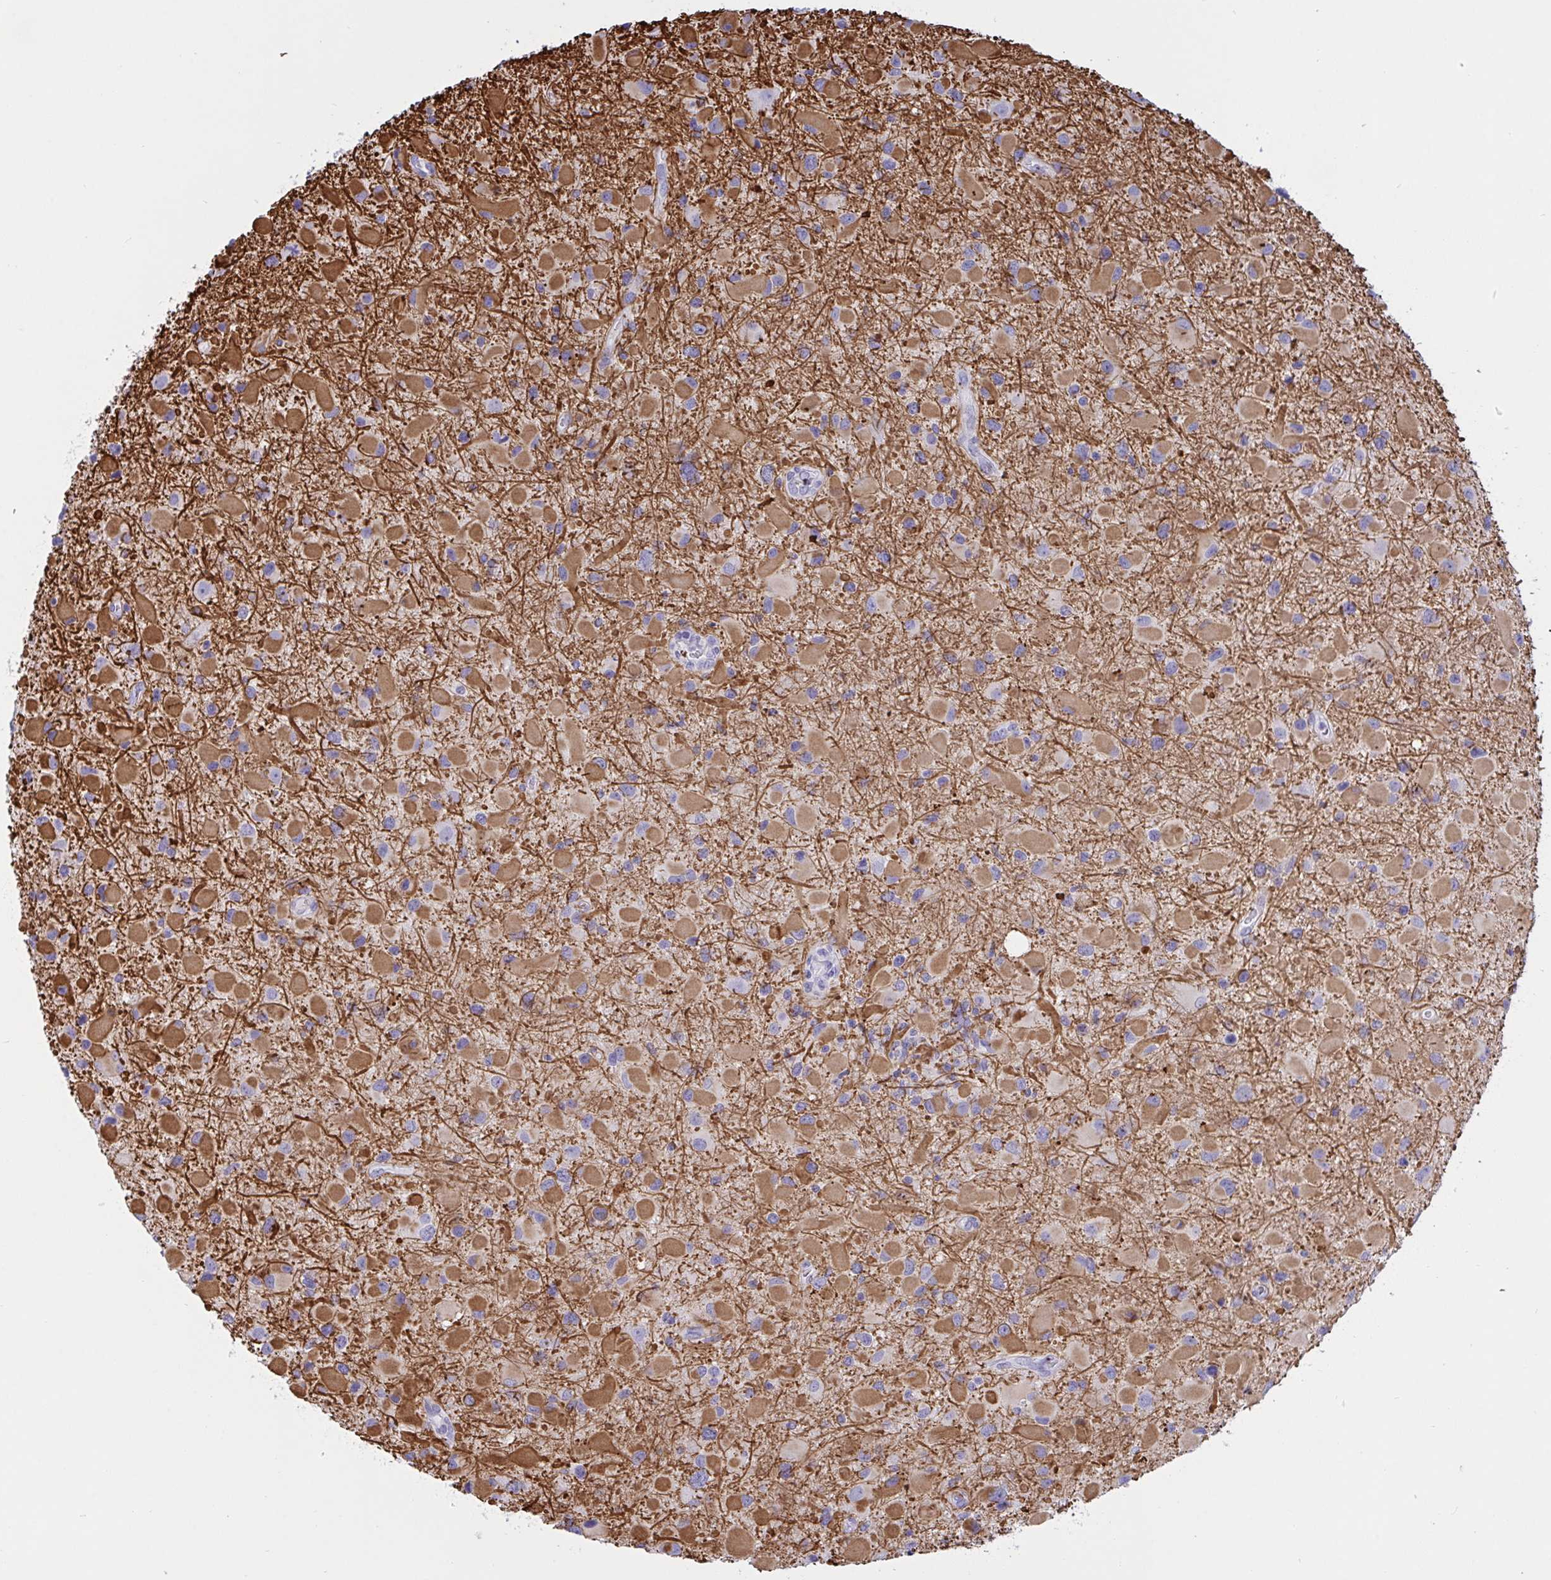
{"staining": {"intensity": "moderate", "quantity": "<25%", "location": "cytoplasmic/membranous"}, "tissue": "glioma", "cell_type": "Tumor cells", "image_type": "cancer", "snomed": [{"axis": "morphology", "description": "Glioma, malignant, Low grade"}, {"axis": "topography", "description": "Brain"}], "caption": "A photomicrograph of glioma stained for a protein displays moderate cytoplasmic/membranous brown staining in tumor cells. Using DAB (brown) and hematoxylin (blue) stains, captured at high magnification using brightfield microscopy.", "gene": "OXLD1", "patient": {"sex": "female", "age": 32}}